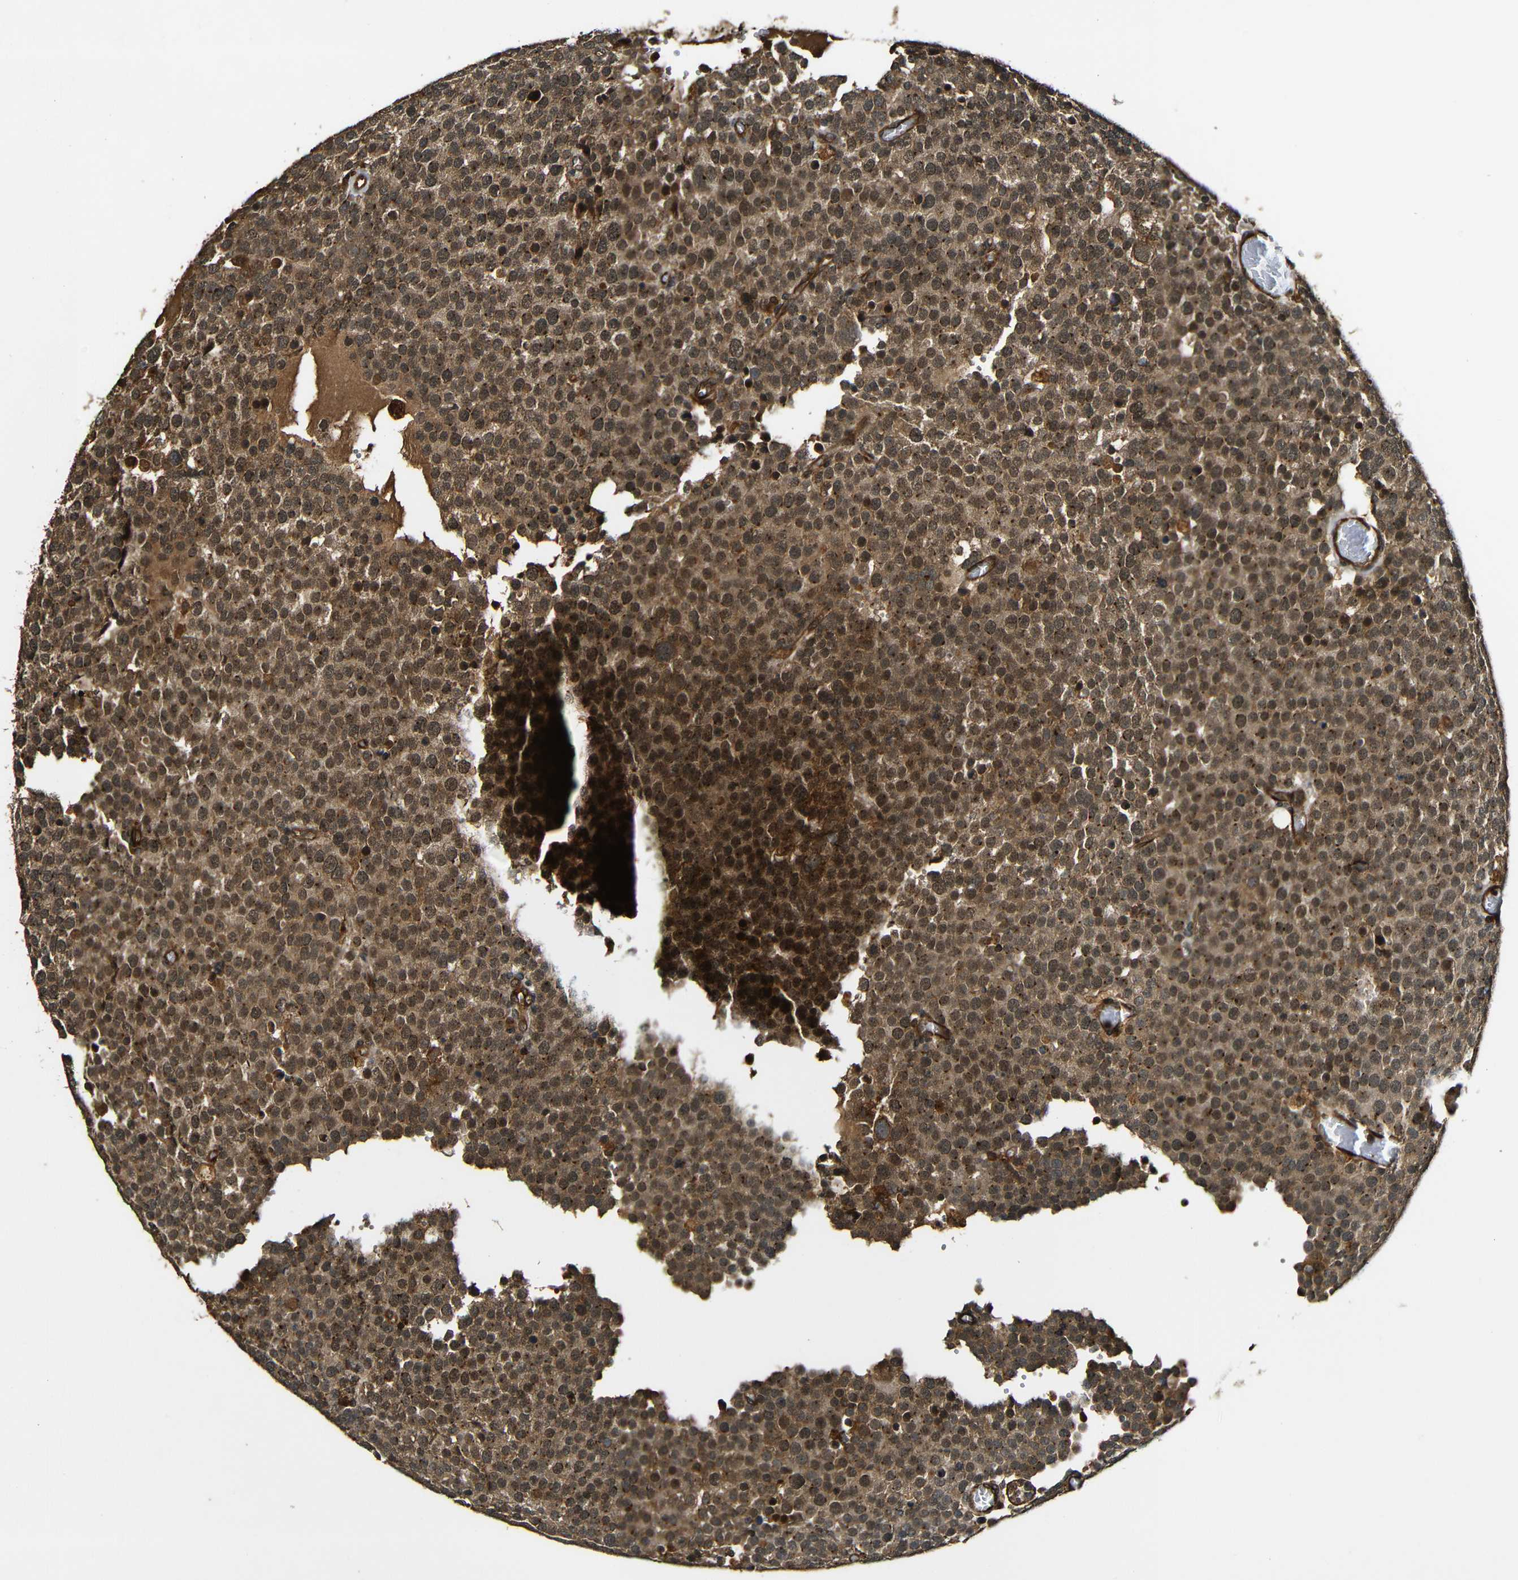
{"staining": {"intensity": "moderate", "quantity": ">75%", "location": "cytoplasmic/membranous,nuclear"}, "tissue": "testis cancer", "cell_type": "Tumor cells", "image_type": "cancer", "snomed": [{"axis": "morphology", "description": "Normal tissue, NOS"}, {"axis": "morphology", "description": "Seminoma, NOS"}, {"axis": "topography", "description": "Testis"}], "caption": "Immunohistochemistry (IHC) photomicrograph of human testis cancer stained for a protein (brown), which shows medium levels of moderate cytoplasmic/membranous and nuclear staining in approximately >75% of tumor cells.", "gene": "CASP8", "patient": {"sex": "male", "age": 71}}